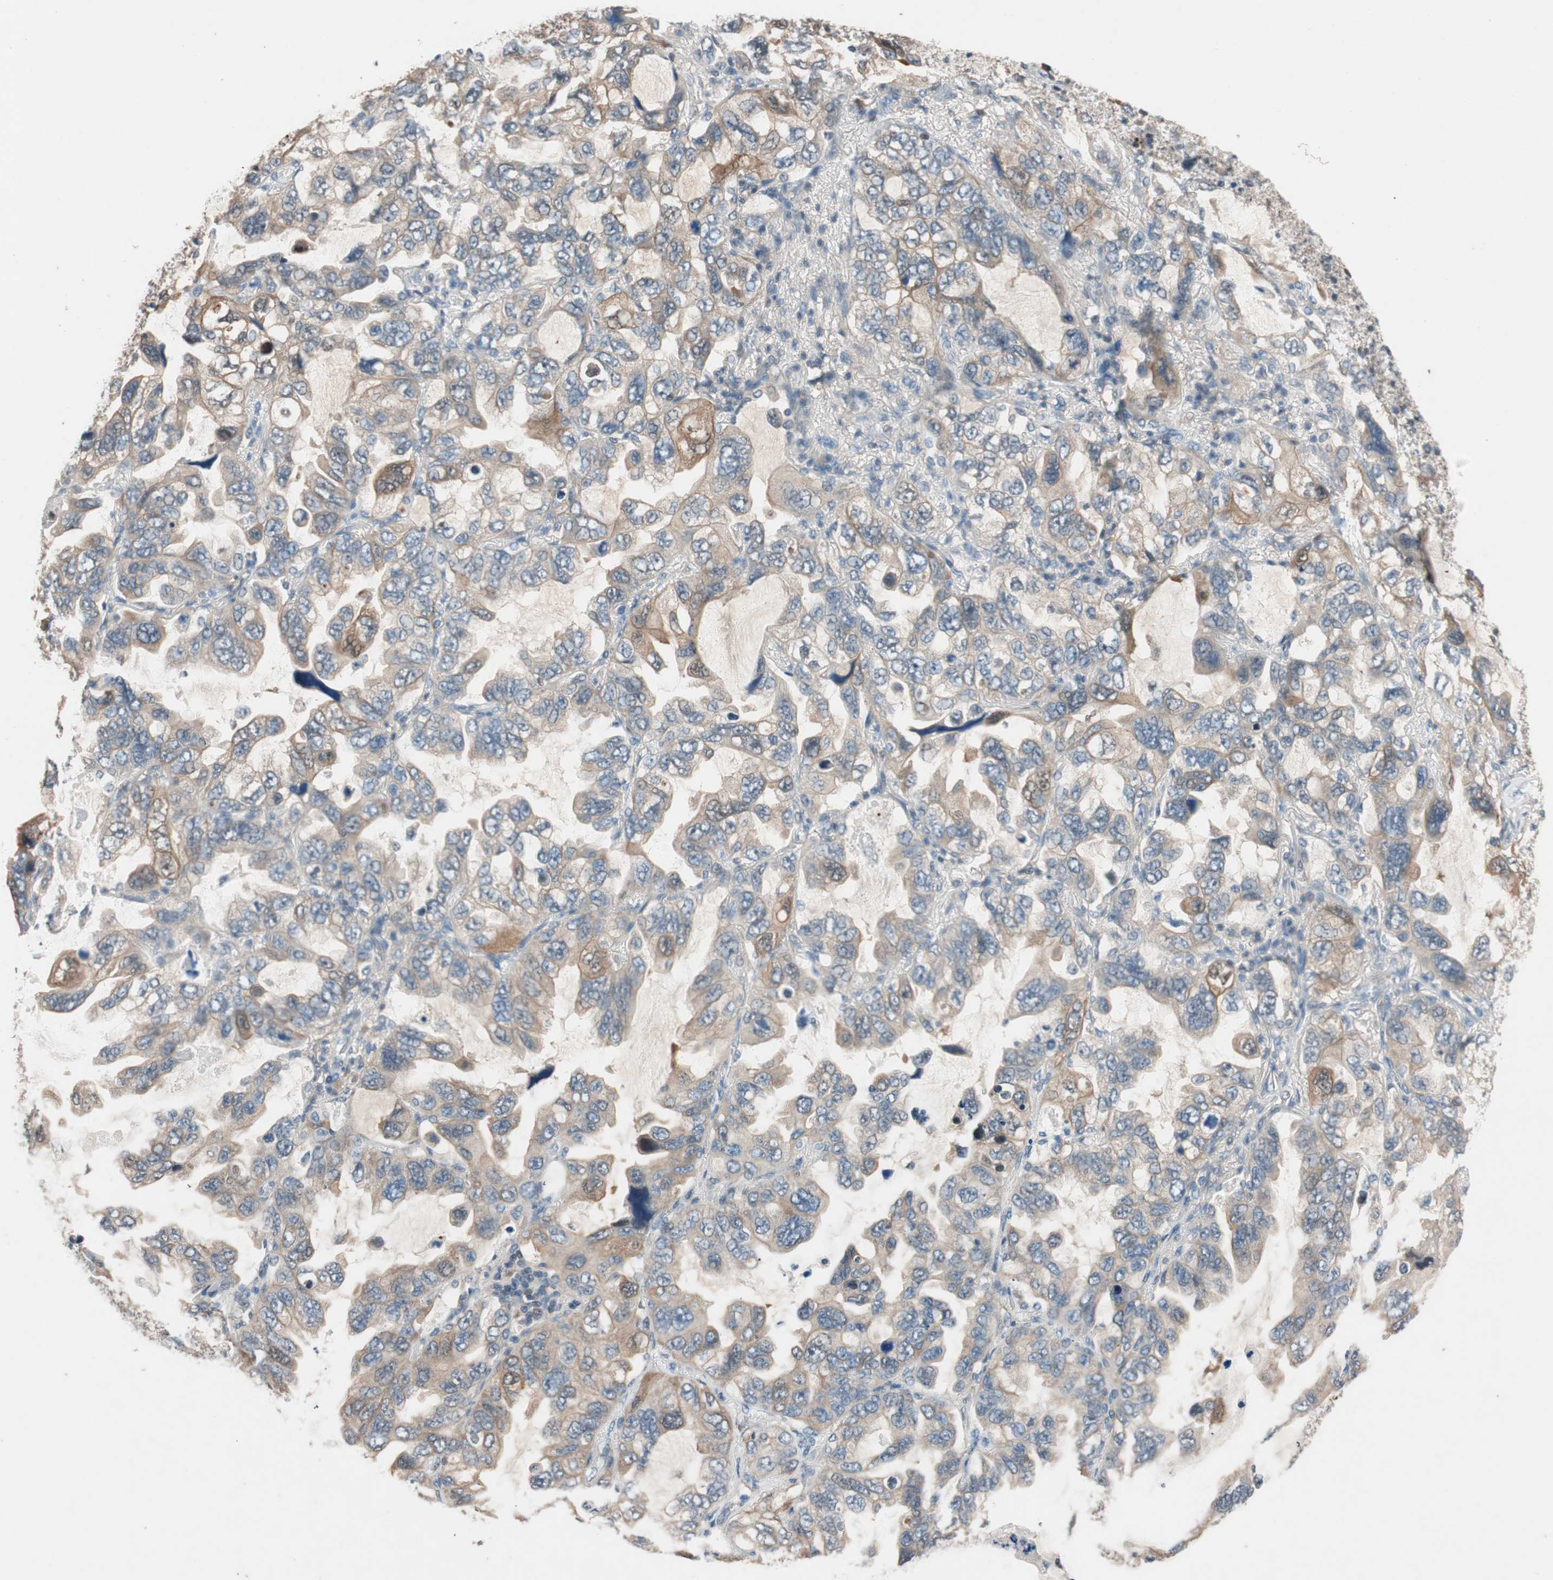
{"staining": {"intensity": "weak", "quantity": "25%-75%", "location": "cytoplasmic/membranous"}, "tissue": "lung cancer", "cell_type": "Tumor cells", "image_type": "cancer", "snomed": [{"axis": "morphology", "description": "Squamous cell carcinoma, NOS"}, {"axis": "topography", "description": "Lung"}], "caption": "Brown immunohistochemical staining in human lung cancer (squamous cell carcinoma) demonstrates weak cytoplasmic/membranous positivity in approximately 25%-75% of tumor cells.", "gene": "SERPINB5", "patient": {"sex": "female", "age": 73}}